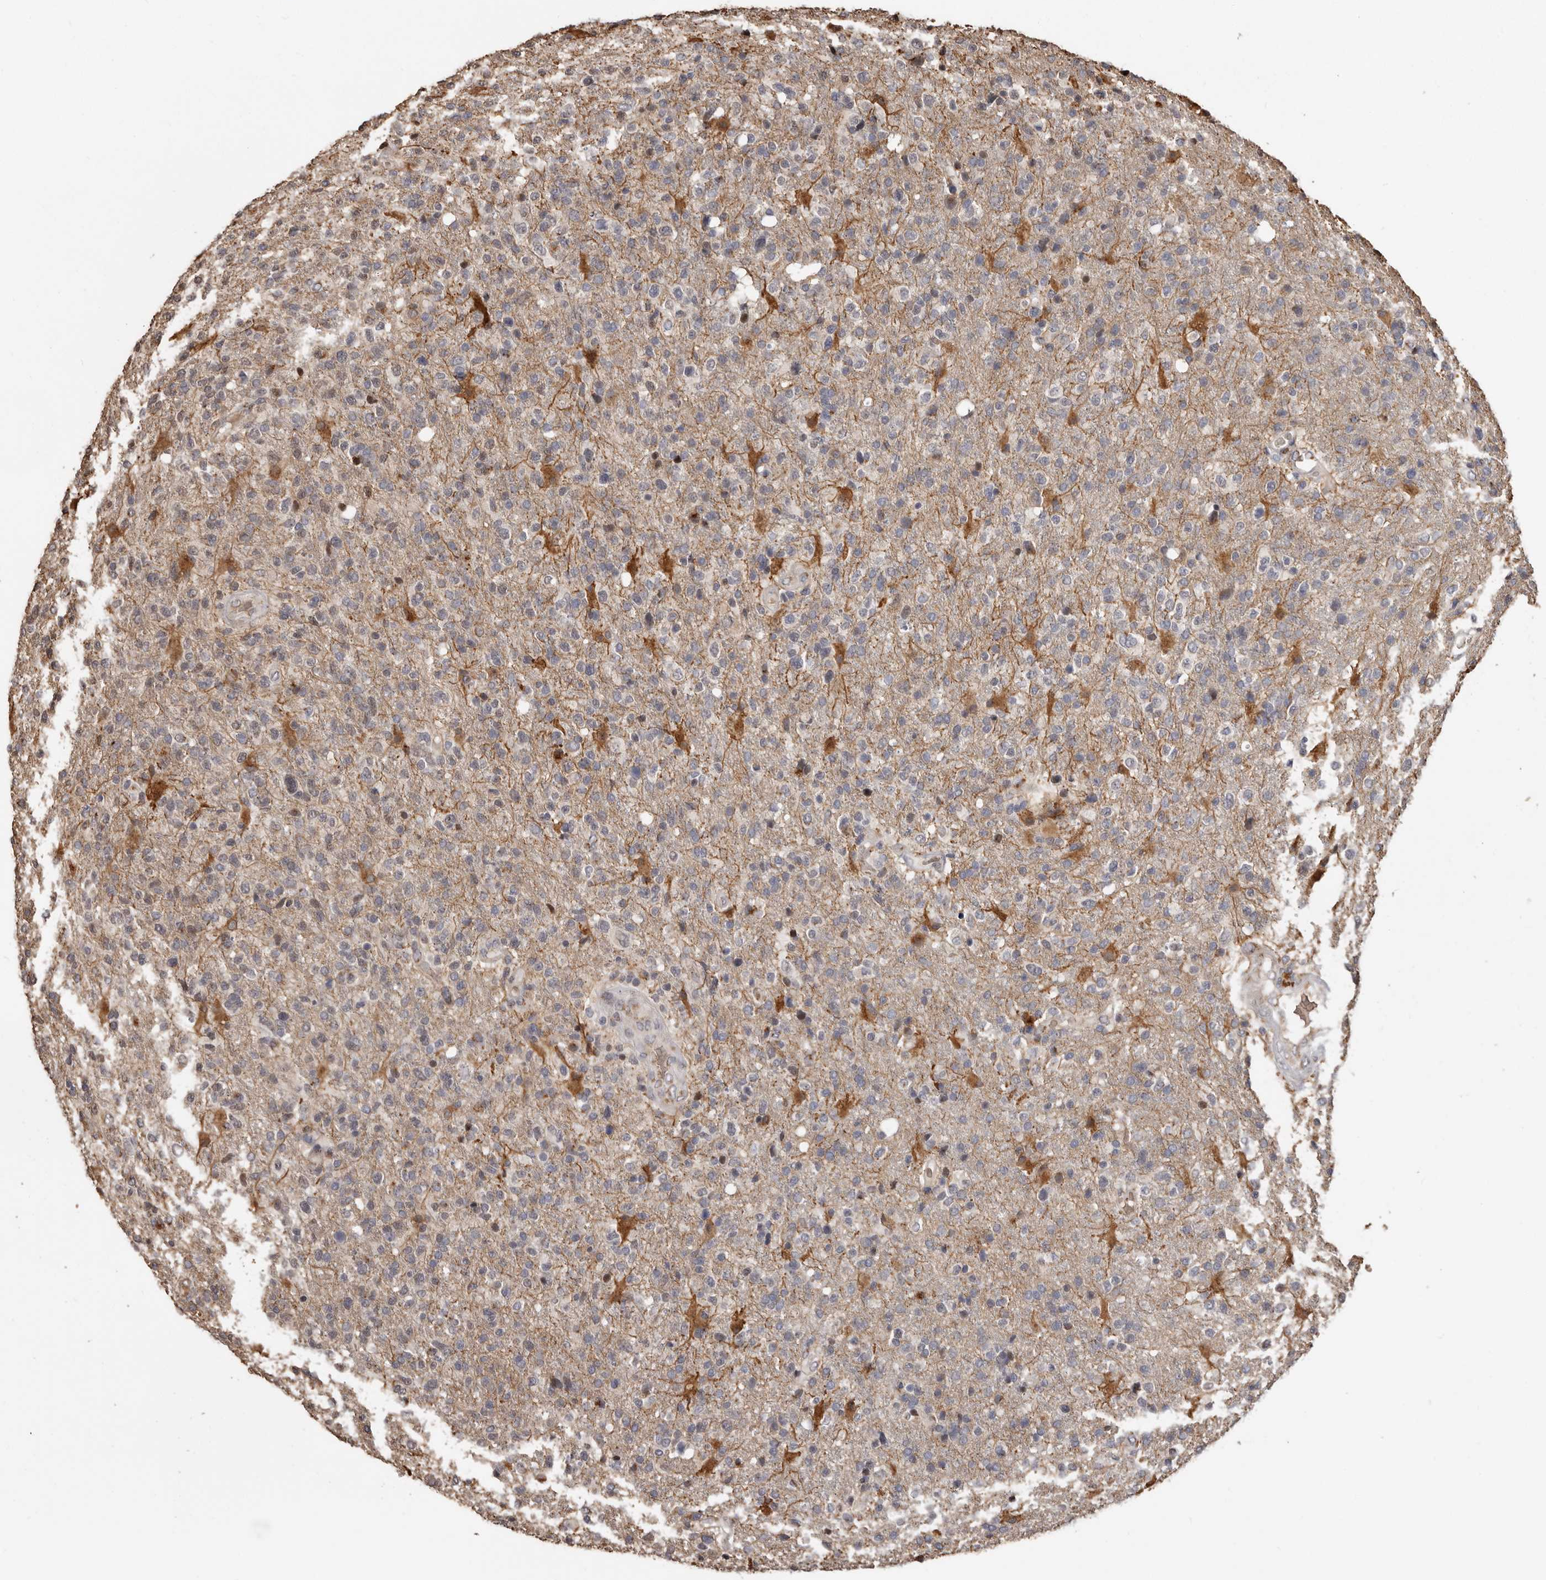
{"staining": {"intensity": "weak", "quantity": "<25%", "location": "cytoplasmic/membranous"}, "tissue": "glioma", "cell_type": "Tumor cells", "image_type": "cancer", "snomed": [{"axis": "morphology", "description": "Glioma, malignant, High grade"}, {"axis": "topography", "description": "Brain"}], "caption": "Human malignant glioma (high-grade) stained for a protein using immunohistochemistry demonstrates no expression in tumor cells.", "gene": "ENTREP1", "patient": {"sex": "male", "age": 72}}